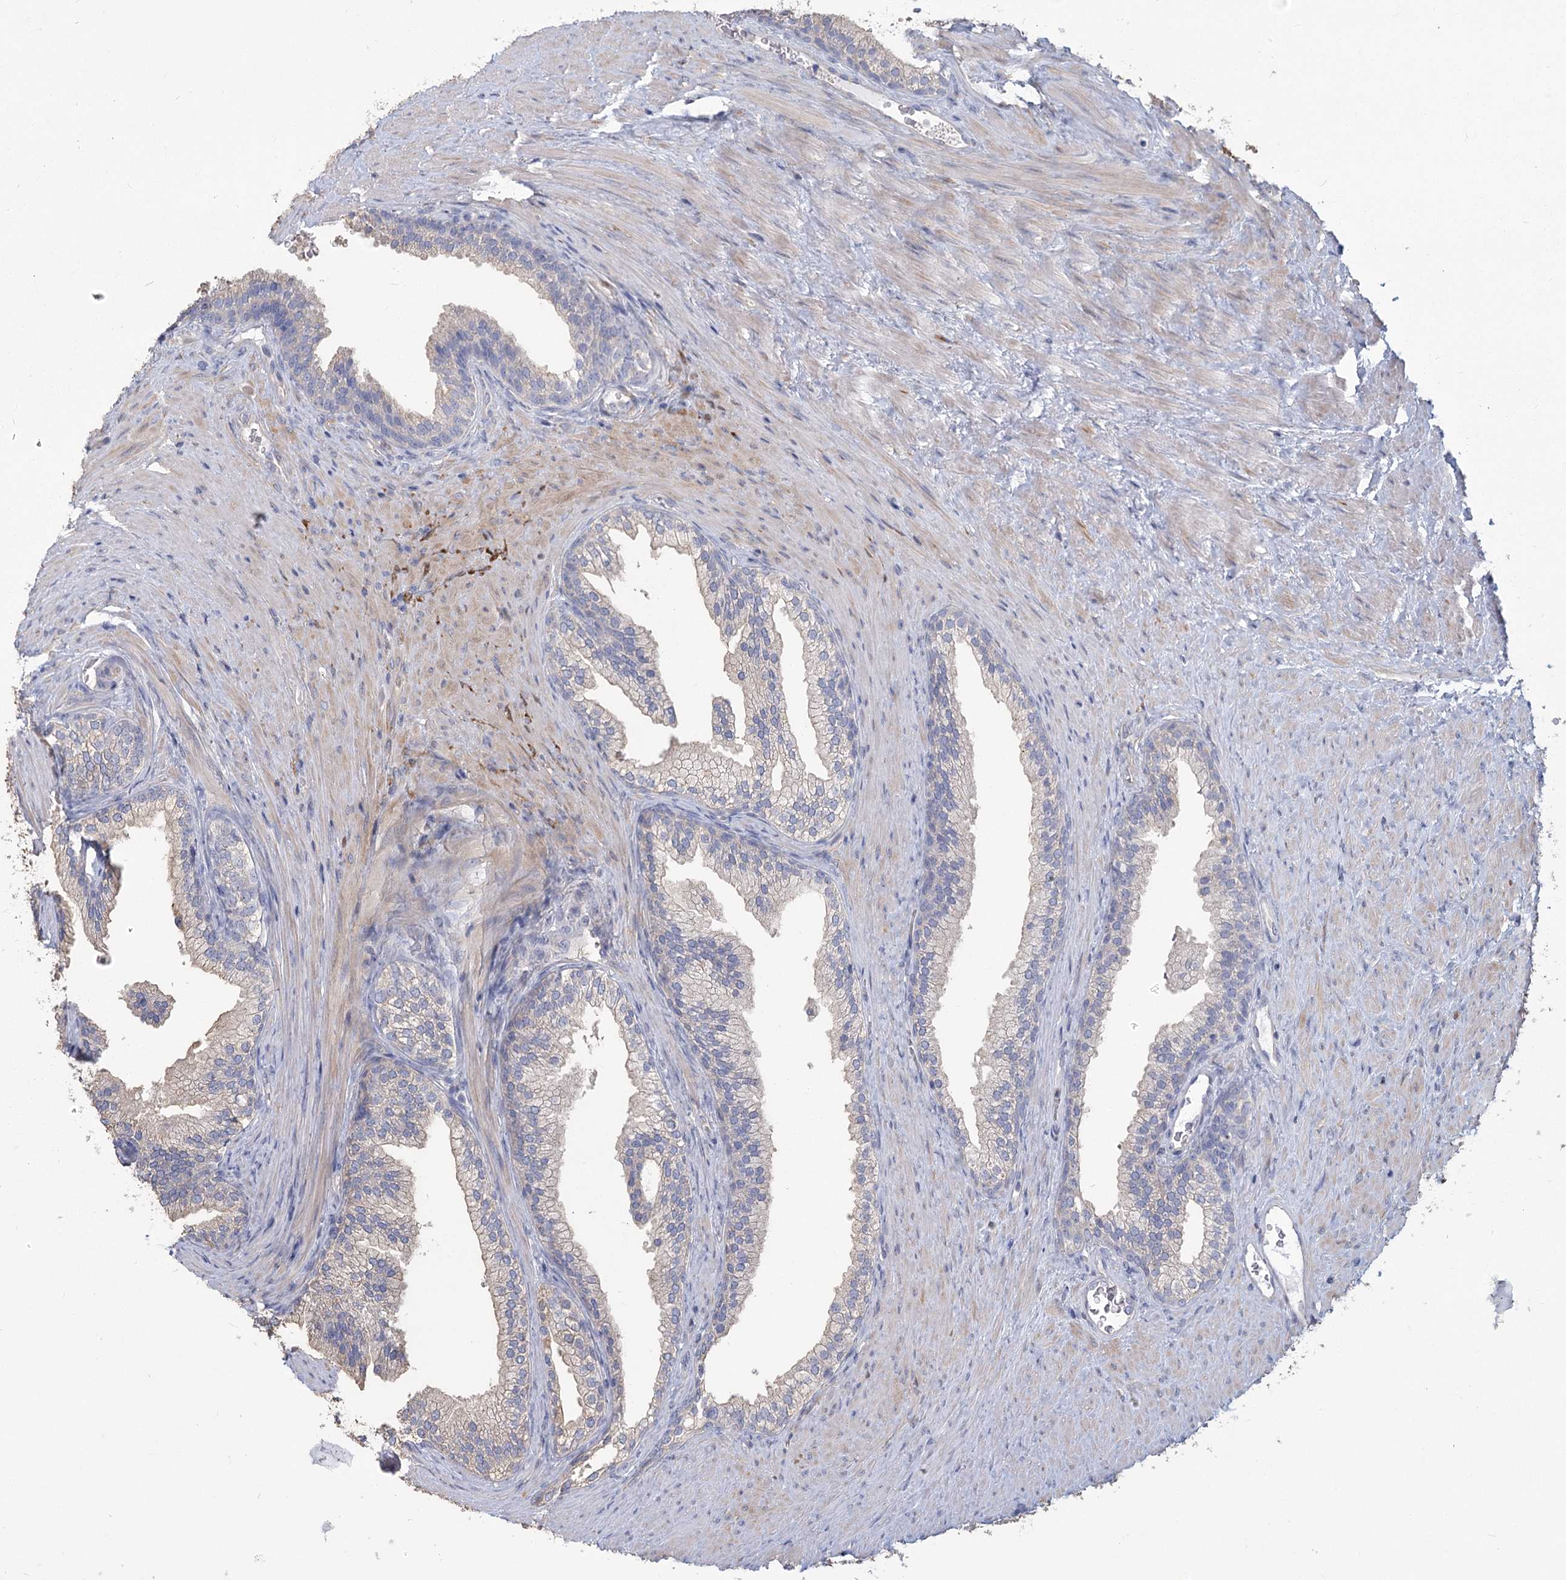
{"staining": {"intensity": "negative", "quantity": "none", "location": "none"}, "tissue": "prostate", "cell_type": "Glandular cells", "image_type": "normal", "snomed": [{"axis": "morphology", "description": "Normal tissue, NOS"}, {"axis": "topography", "description": "Prostate"}], "caption": "IHC image of unremarkable prostate: prostate stained with DAB (3,3'-diaminobenzidine) shows no significant protein staining in glandular cells.", "gene": "CNTLN", "patient": {"sex": "male", "age": 76}}